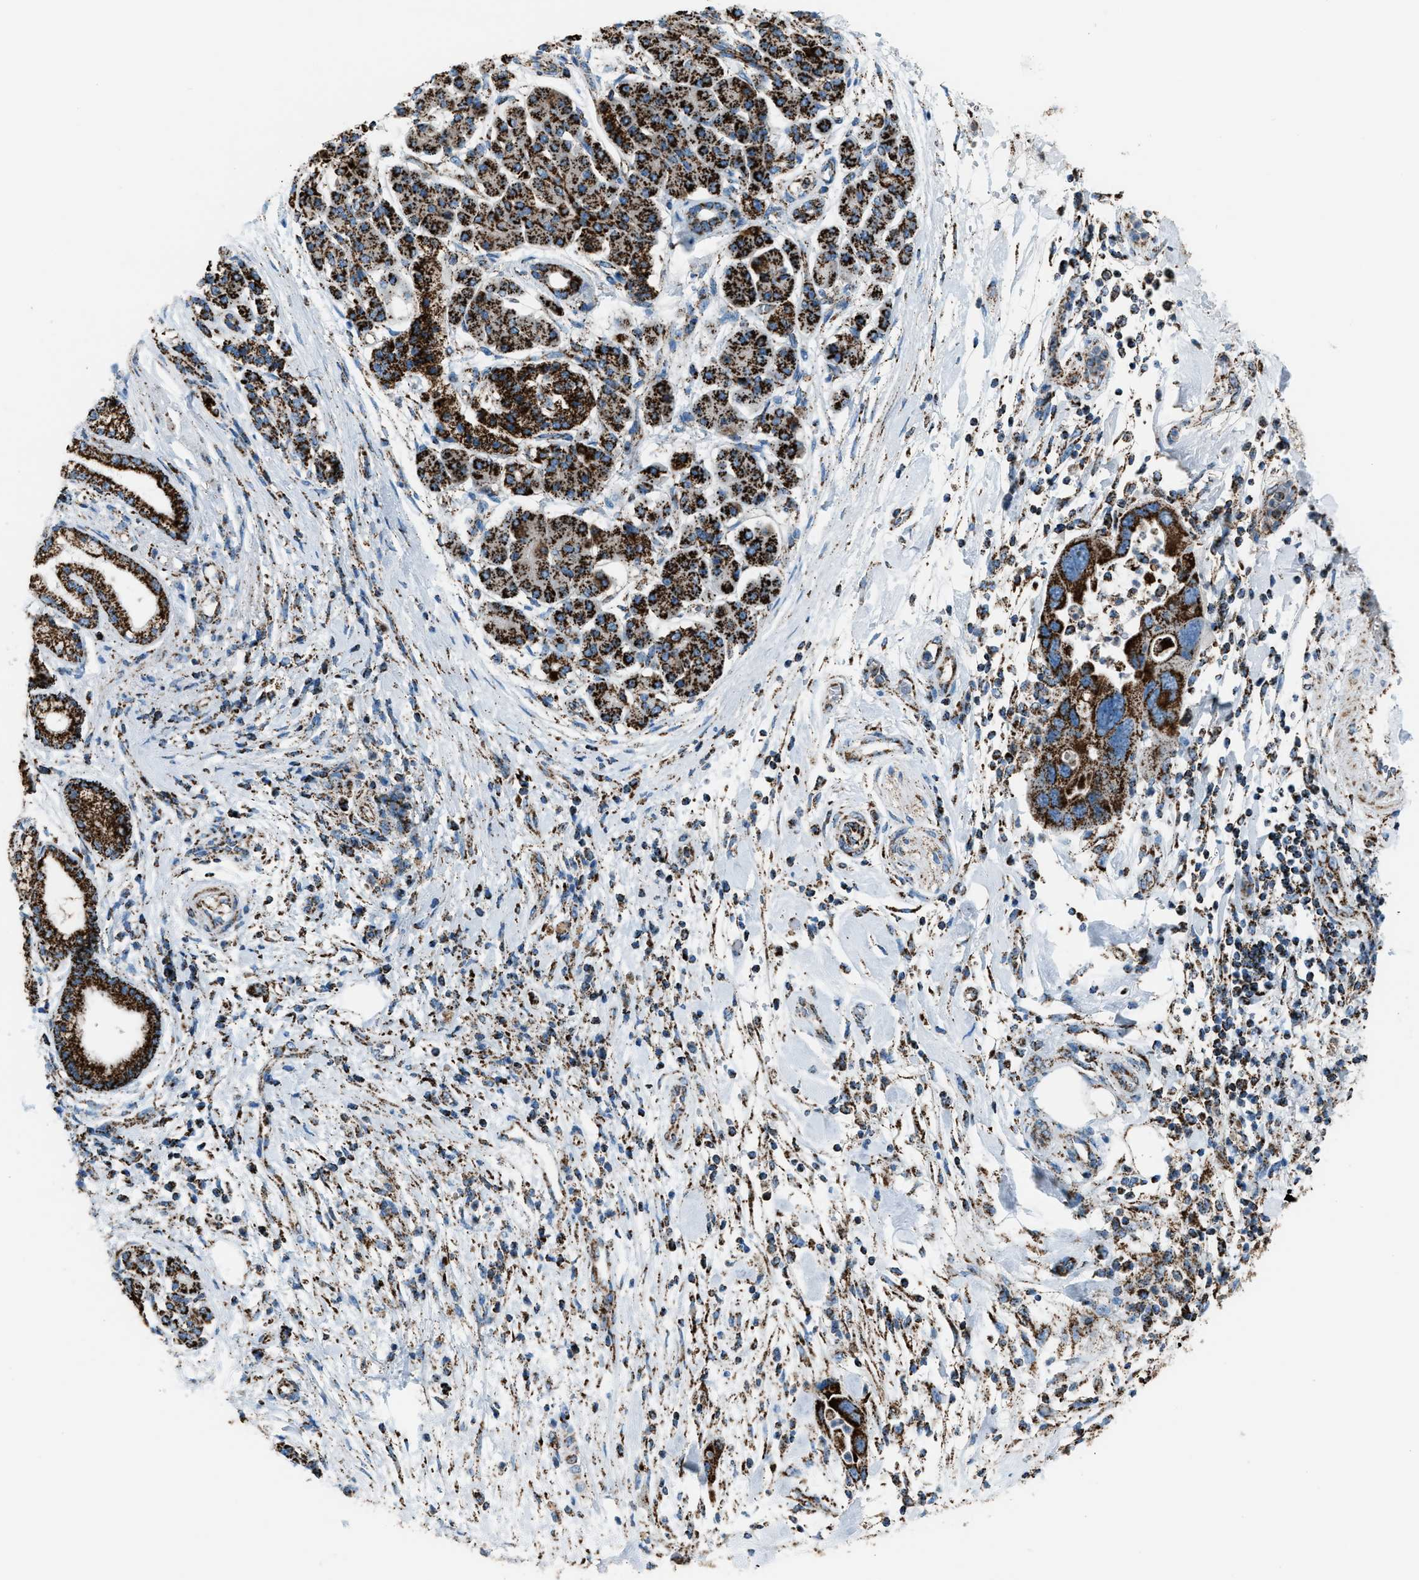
{"staining": {"intensity": "strong", "quantity": ">75%", "location": "cytoplasmic/membranous"}, "tissue": "pancreatic cancer", "cell_type": "Tumor cells", "image_type": "cancer", "snomed": [{"axis": "morphology", "description": "Normal tissue, NOS"}, {"axis": "morphology", "description": "Adenocarcinoma, NOS"}, {"axis": "topography", "description": "Pancreas"}], "caption": "The histopathology image reveals immunohistochemical staining of pancreatic cancer. There is strong cytoplasmic/membranous expression is present in approximately >75% of tumor cells.", "gene": "MDH2", "patient": {"sex": "female", "age": 71}}